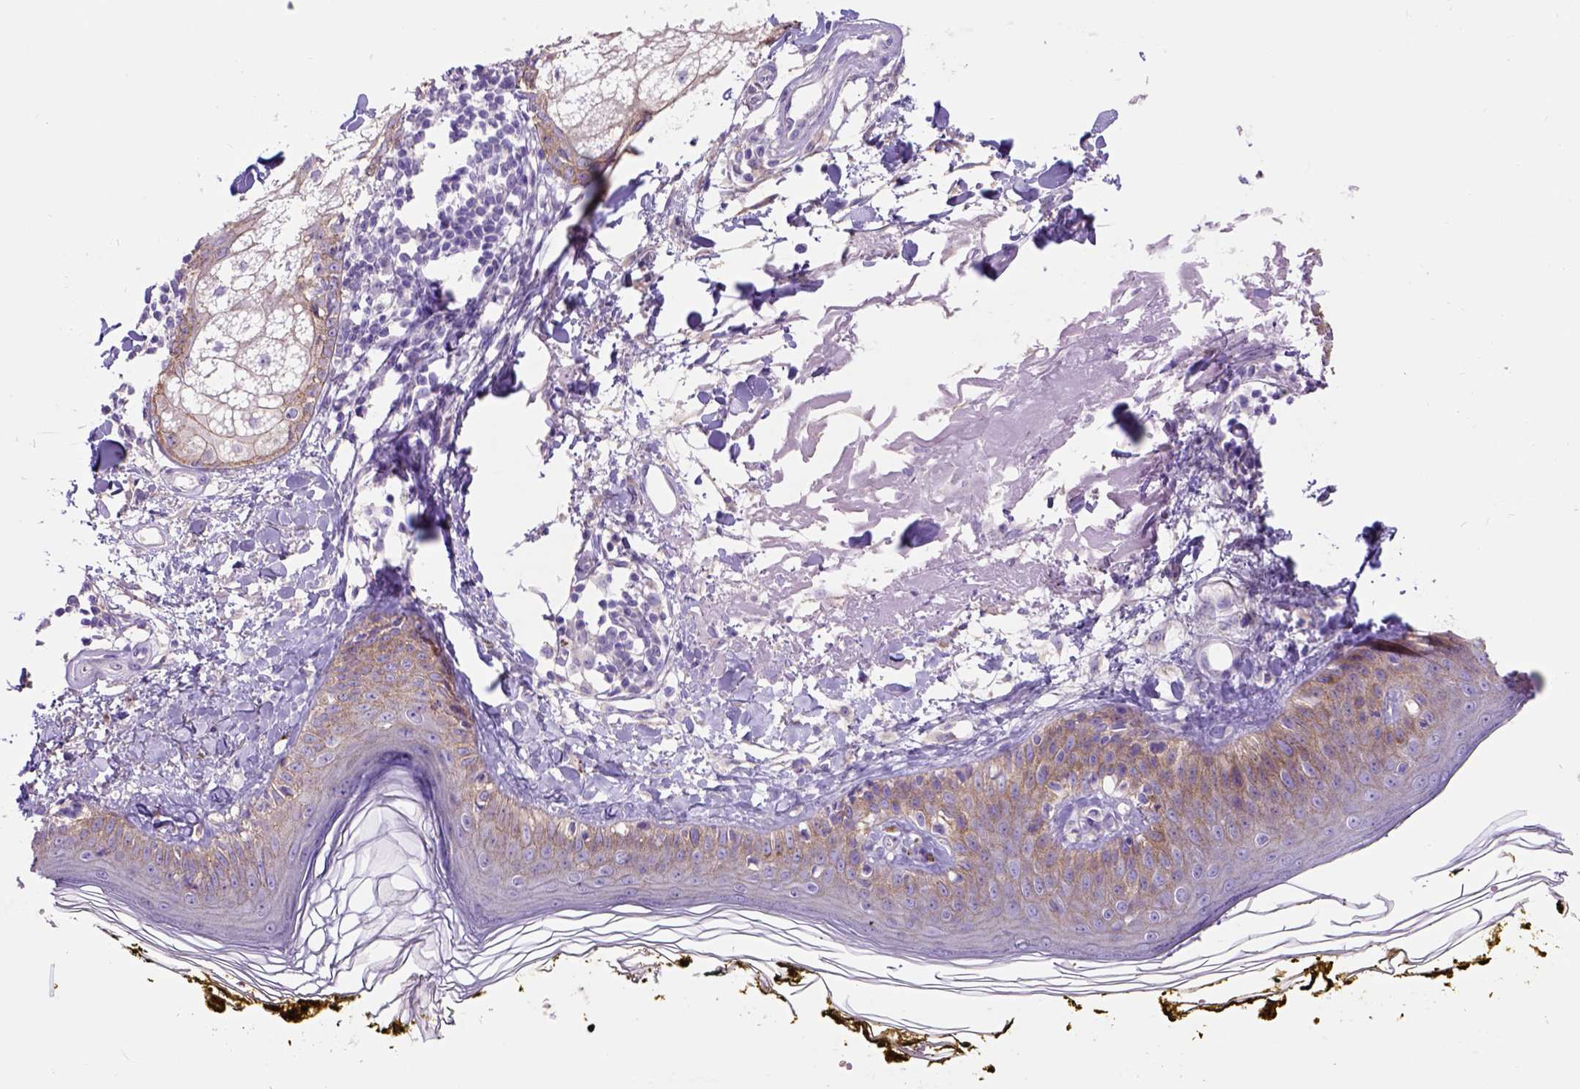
{"staining": {"intensity": "negative", "quantity": "none", "location": "none"}, "tissue": "skin", "cell_type": "Fibroblasts", "image_type": "normal", "snomed": [{"axis": "morphology", "description": "Normal tissue, NOS"}, {"axis": "topography", "description": "Skin"}], "caption": "Immunohistochemistry micrograph of unremarkable skin: skin stained with DAB exhibits no significant protein staining in fibroblasts.", "gene": "EGFR", "patient": {"sex": "male", "age": 76}}